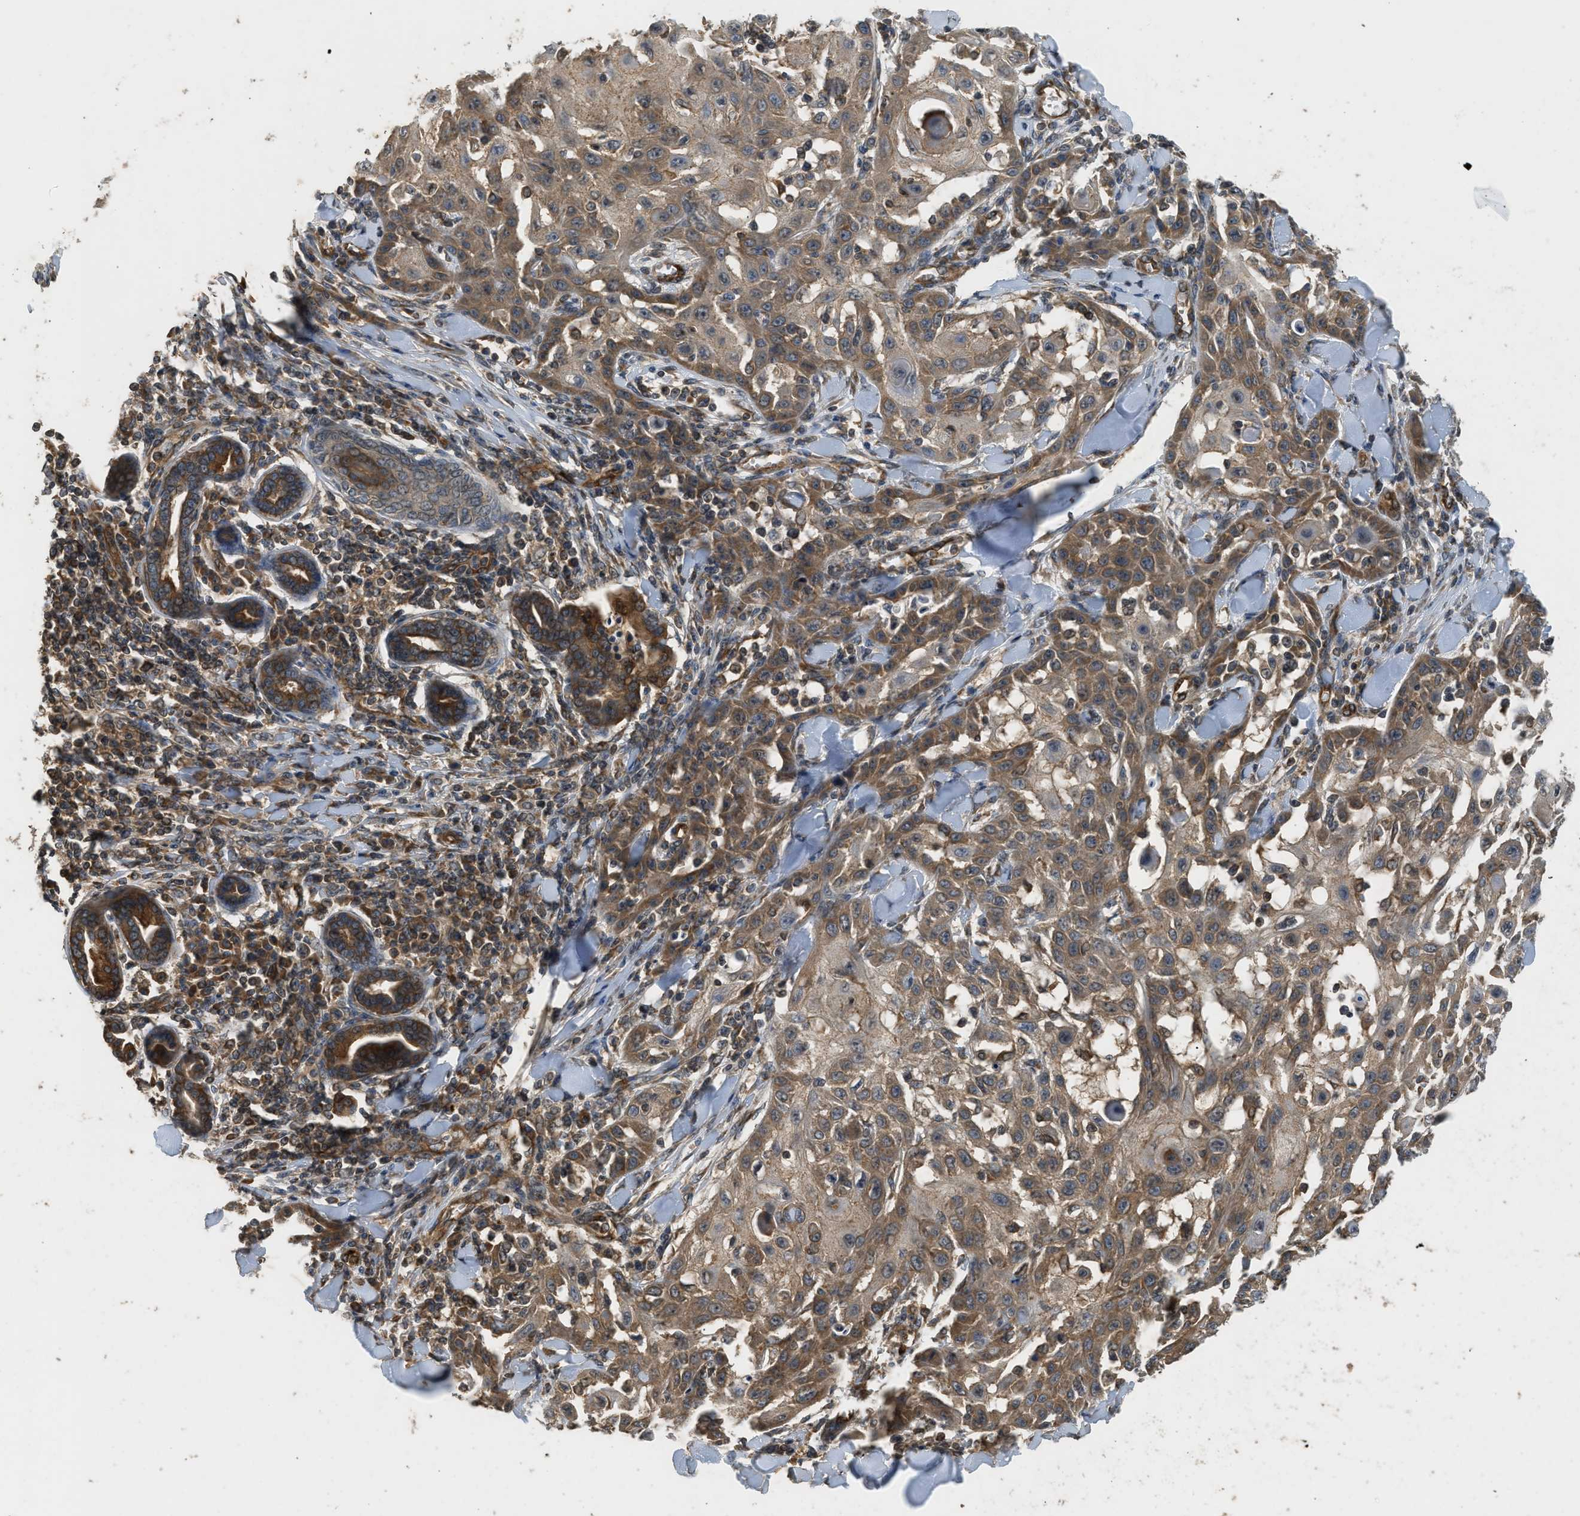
{"staining": {"intensity": "moderate", "quantity": ">75%", "location": "cytoplasmic/membranous"}, "tissue": "skin cancer", "cell_type": "Tumor cells", "image_type": "cancer", "snomed": [{"axis": "morphology", "description": "Squamous cell carcinoma, NOS"}, {"axis": "topography", "description": "Skin"}], "caption": "Immunohistochemistry (IHC) micrograph of human skin squamous cell carcinoma stained for a protein (brown), which shows medium levels of moderate cytoplasmic/membranous staining in approximately >75% of tumor cells.", "gene": "HIP1R", "patient": {"sex": "male", "age": 24}}